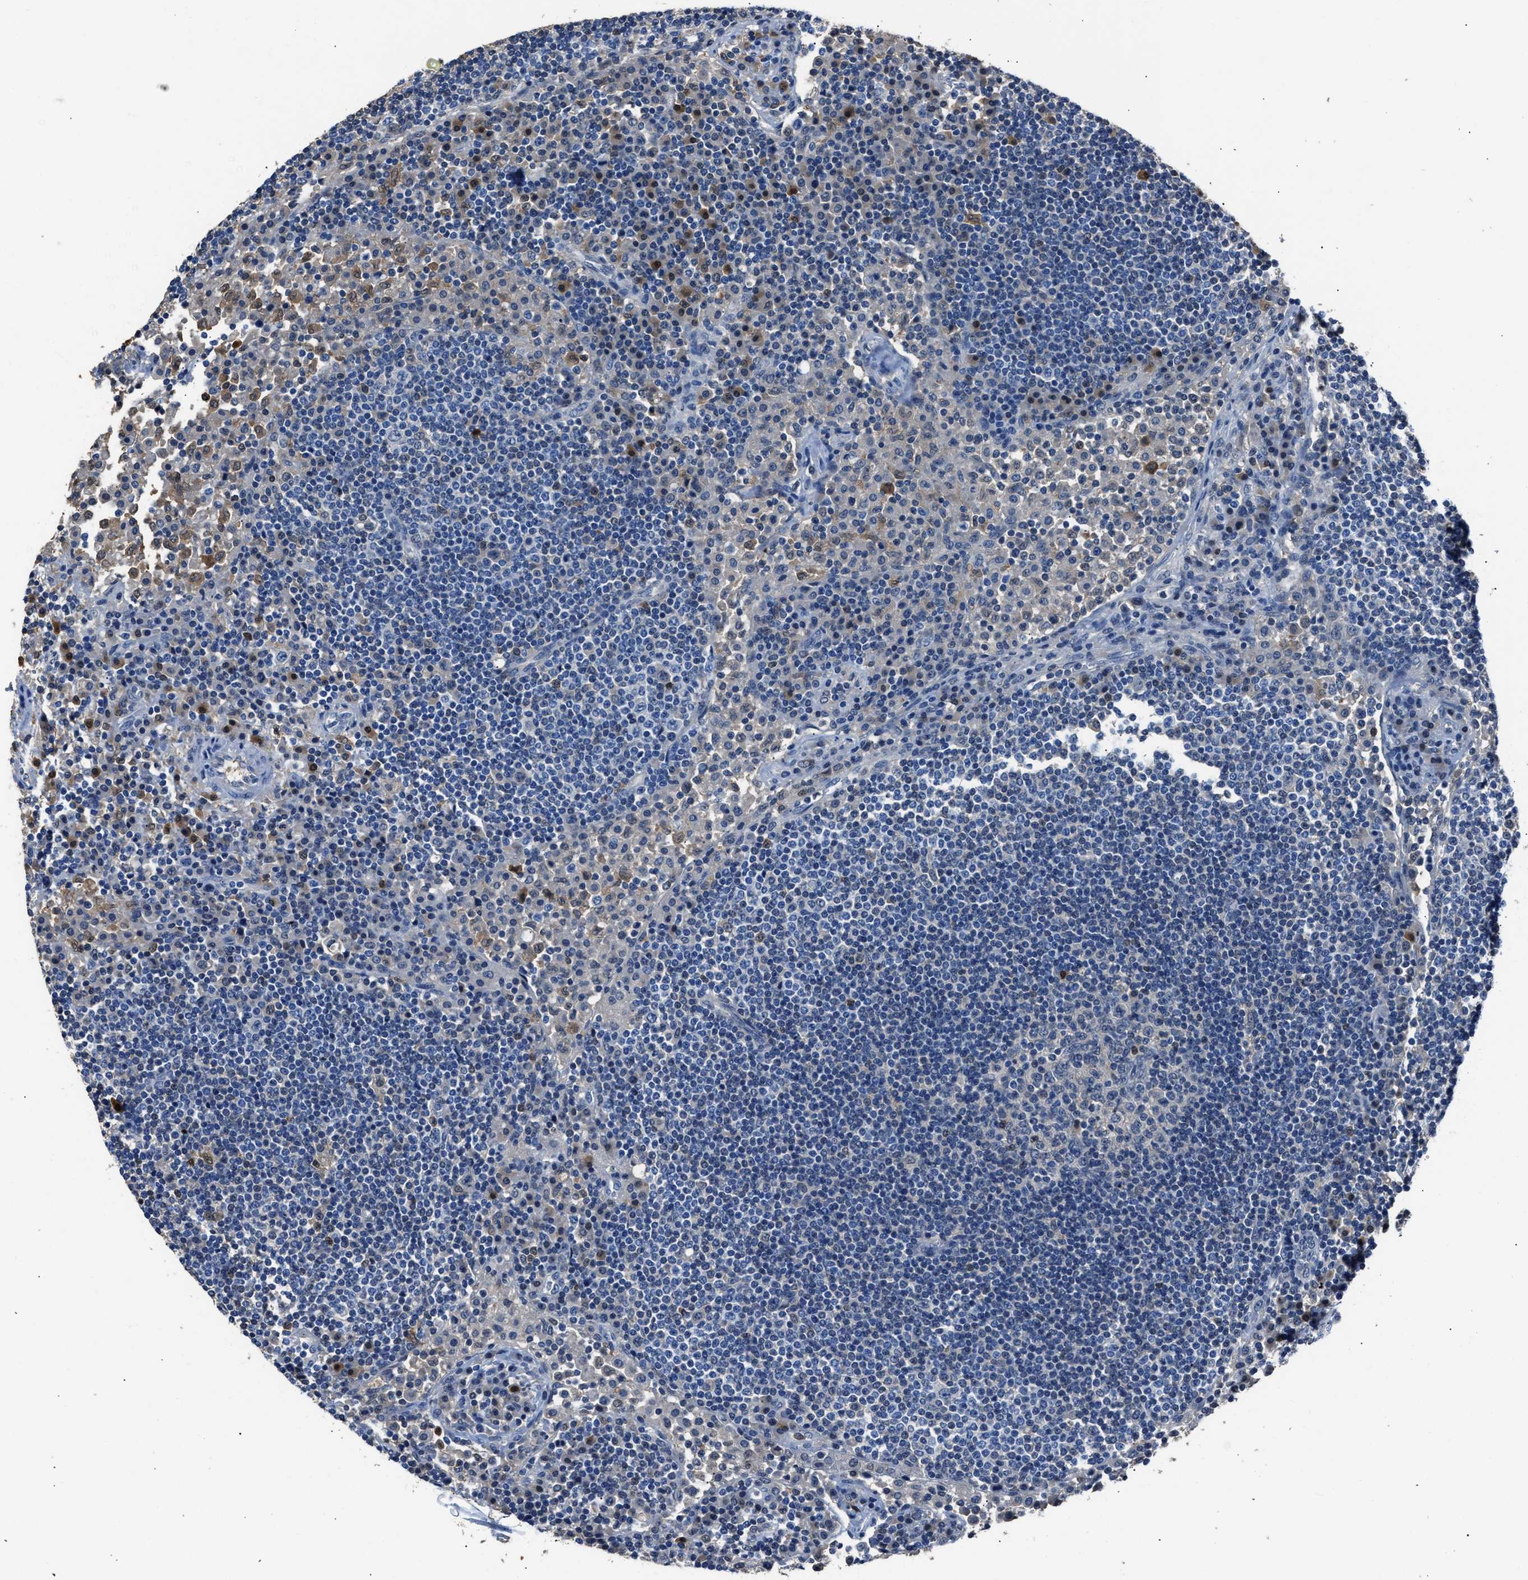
{"staining": {"intensity": "negative", "quantity": "none", "location": "none"}, "tissue": "lymph node", "cell_type": "Germinal center cells", "image_type": "normal", "snomed": [{"axis": "morphology", "description": "Normal tissue, NOS"}, {"axis": "topography", "description": "Lymph node"}], "caption": "The immunohistochemistry micrograph has no significant staining in germinal center cells of lymph node.", "gene": "GSTP1", "patient": {"sex": "female", "age": 53}}